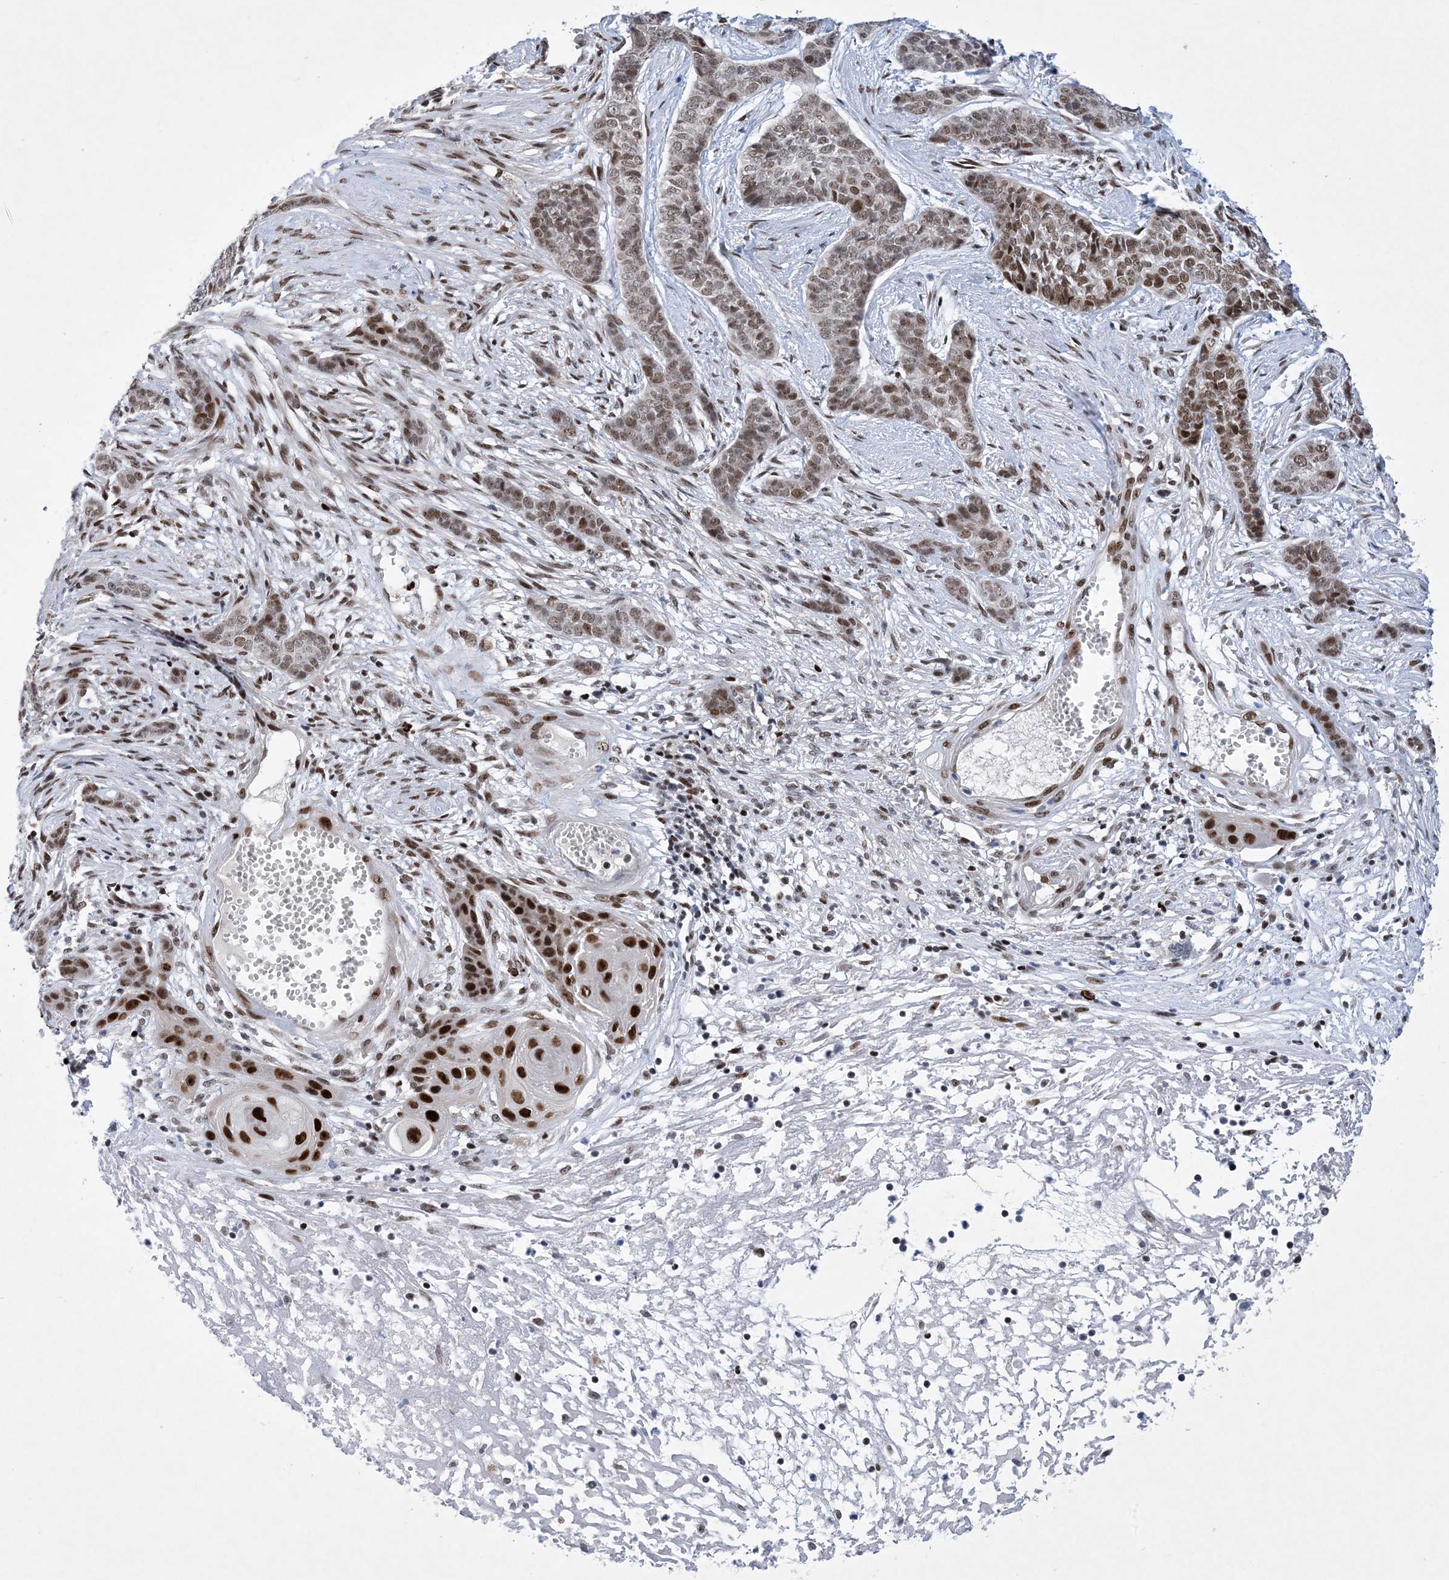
{"staining": {"intensity": "moderate", "quantity": ">75%", "location": "nuclear"}, "tissue": "skin cancer", "cell_type": "Tumor cells", "image_type": "cancer", "snomed": [{"axis": "morphology", "description": "Basal cell carcinoma"}, {"axis": "topography", "description": "Skin"}], "caption": "Immunohistochemistry histopathology image of neoplastic tissue: skin basal cell carcinoma stained using IHC demonstrates medium levels of moderate protein expression localized specifically in the nuclear of tumor cells, appearing as a nuclear brown color.", "gene": "TSPYL1", "patient": {"sex": "female", "age": 64}}